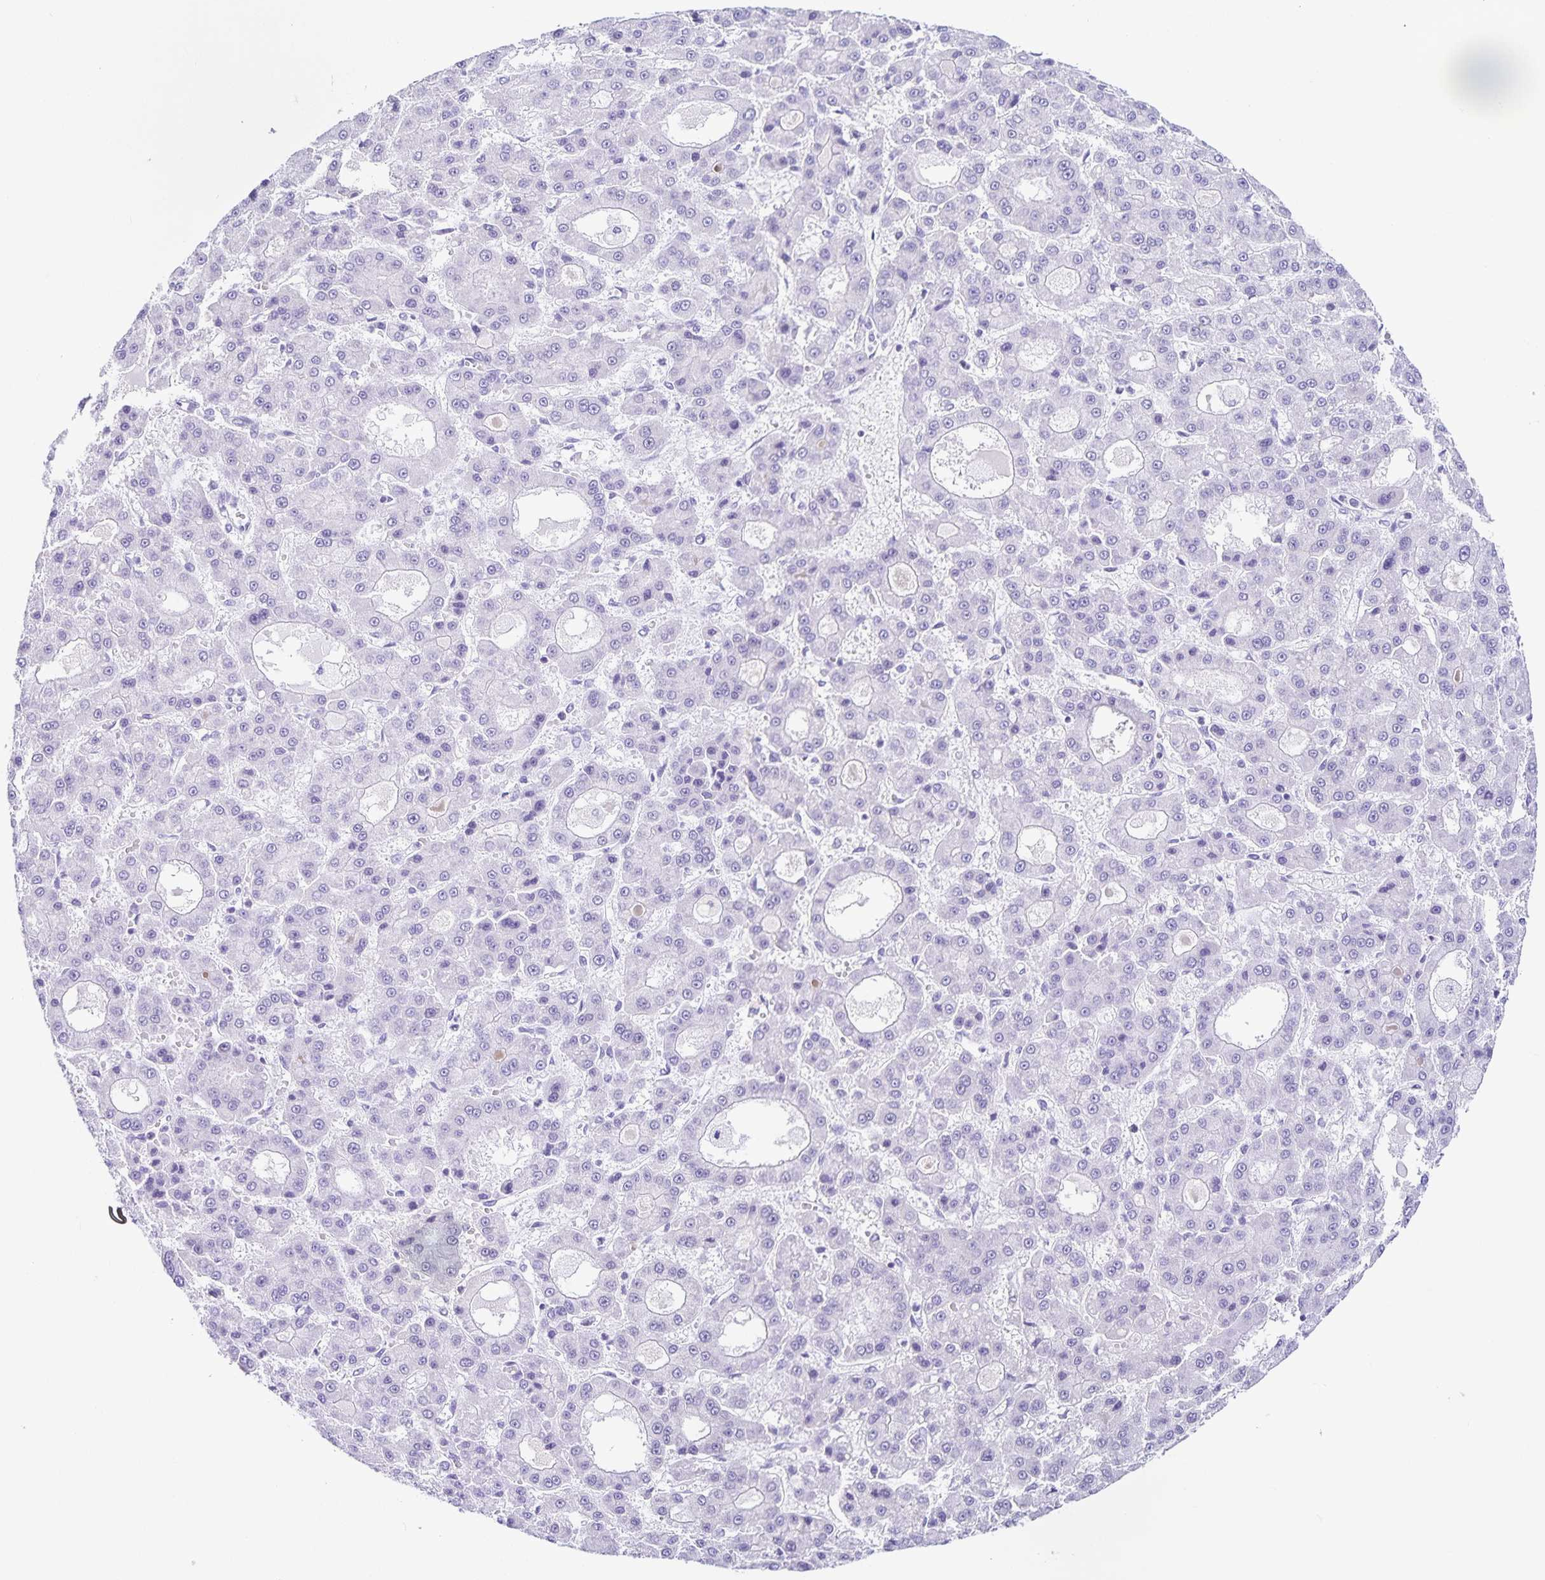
{"staining": {"intensity": "negative", "quantity": "none", "location": "none"}, "tissue": "liver cancer", "cell_type": "Tumor cells", "image_type": "cancer", "snomed": [{"axis": "morphology", "description": "Carcinoma, Hepatocellular, NOS"}, {"axis": "topography", "description": "Liver"}], "caption": "The histopathology image exhibits no significant staining in tumor cells of liver cancer.", "gene": "FAM170A", "patient": {"sex": "male", "age": 70}}